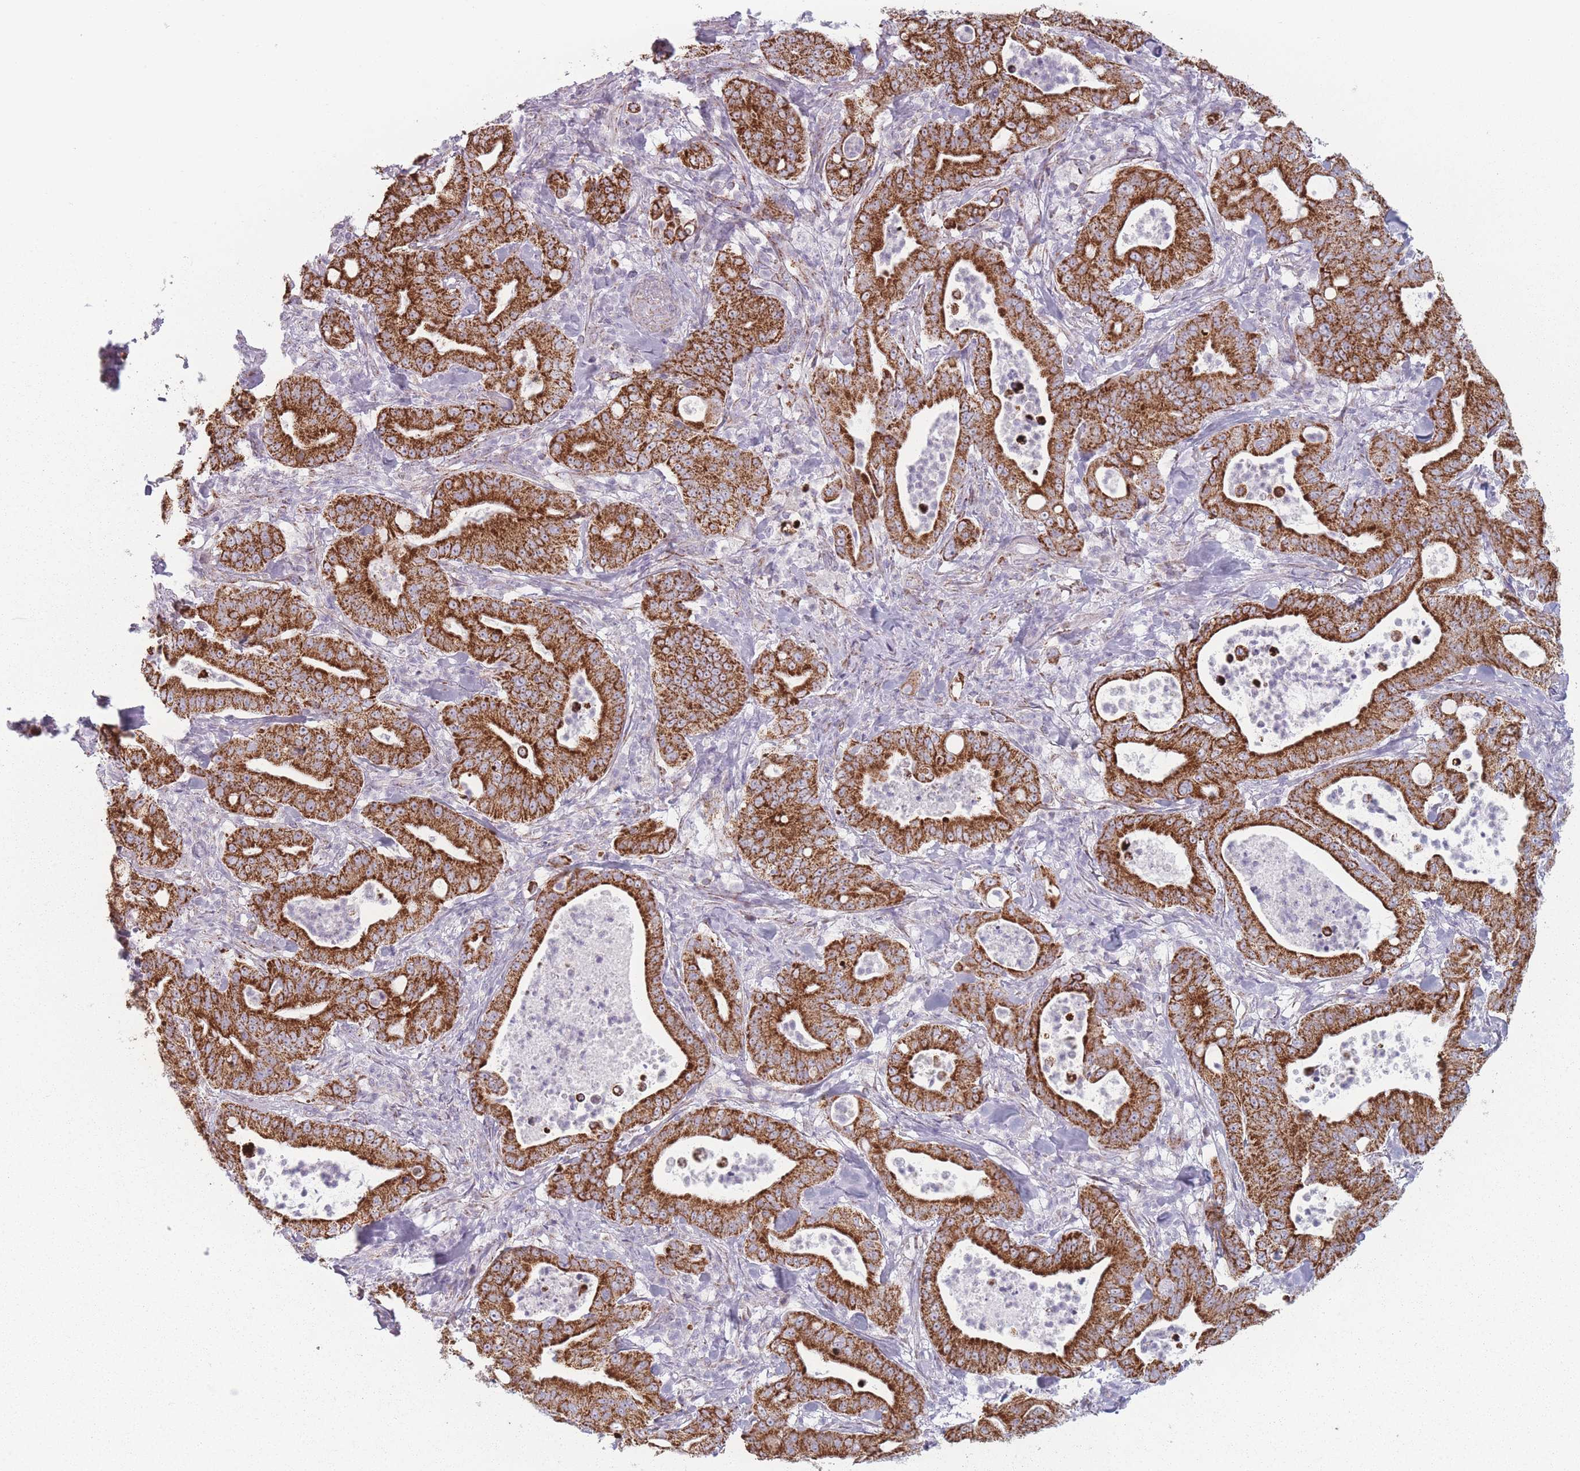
{"staining": {"intensity": "strong", "quantity": ">75%", "location": "cytoplasmic/membranous"}, "tissue": "pancreatic cancer", "cell_type": "Tumor cells", "image_type": "cancer", "snomed": [{"axis": "morphology", "description": "Adenocarcinoma, NOS"}, {"axis": "topography", "description": "Pancreas"}], "caption": "Protein staining reveals strong cytoplasmic/membranous staining in approximately >75% of tumor cells in pancreatic adenocarcinoma. Using DAB (brown) and hematoxylin (blue) stains, captured at high magnification using brightfield microscopy.", "gene": "DCHS1", "patient": {"sex": "male", "age": 71}}